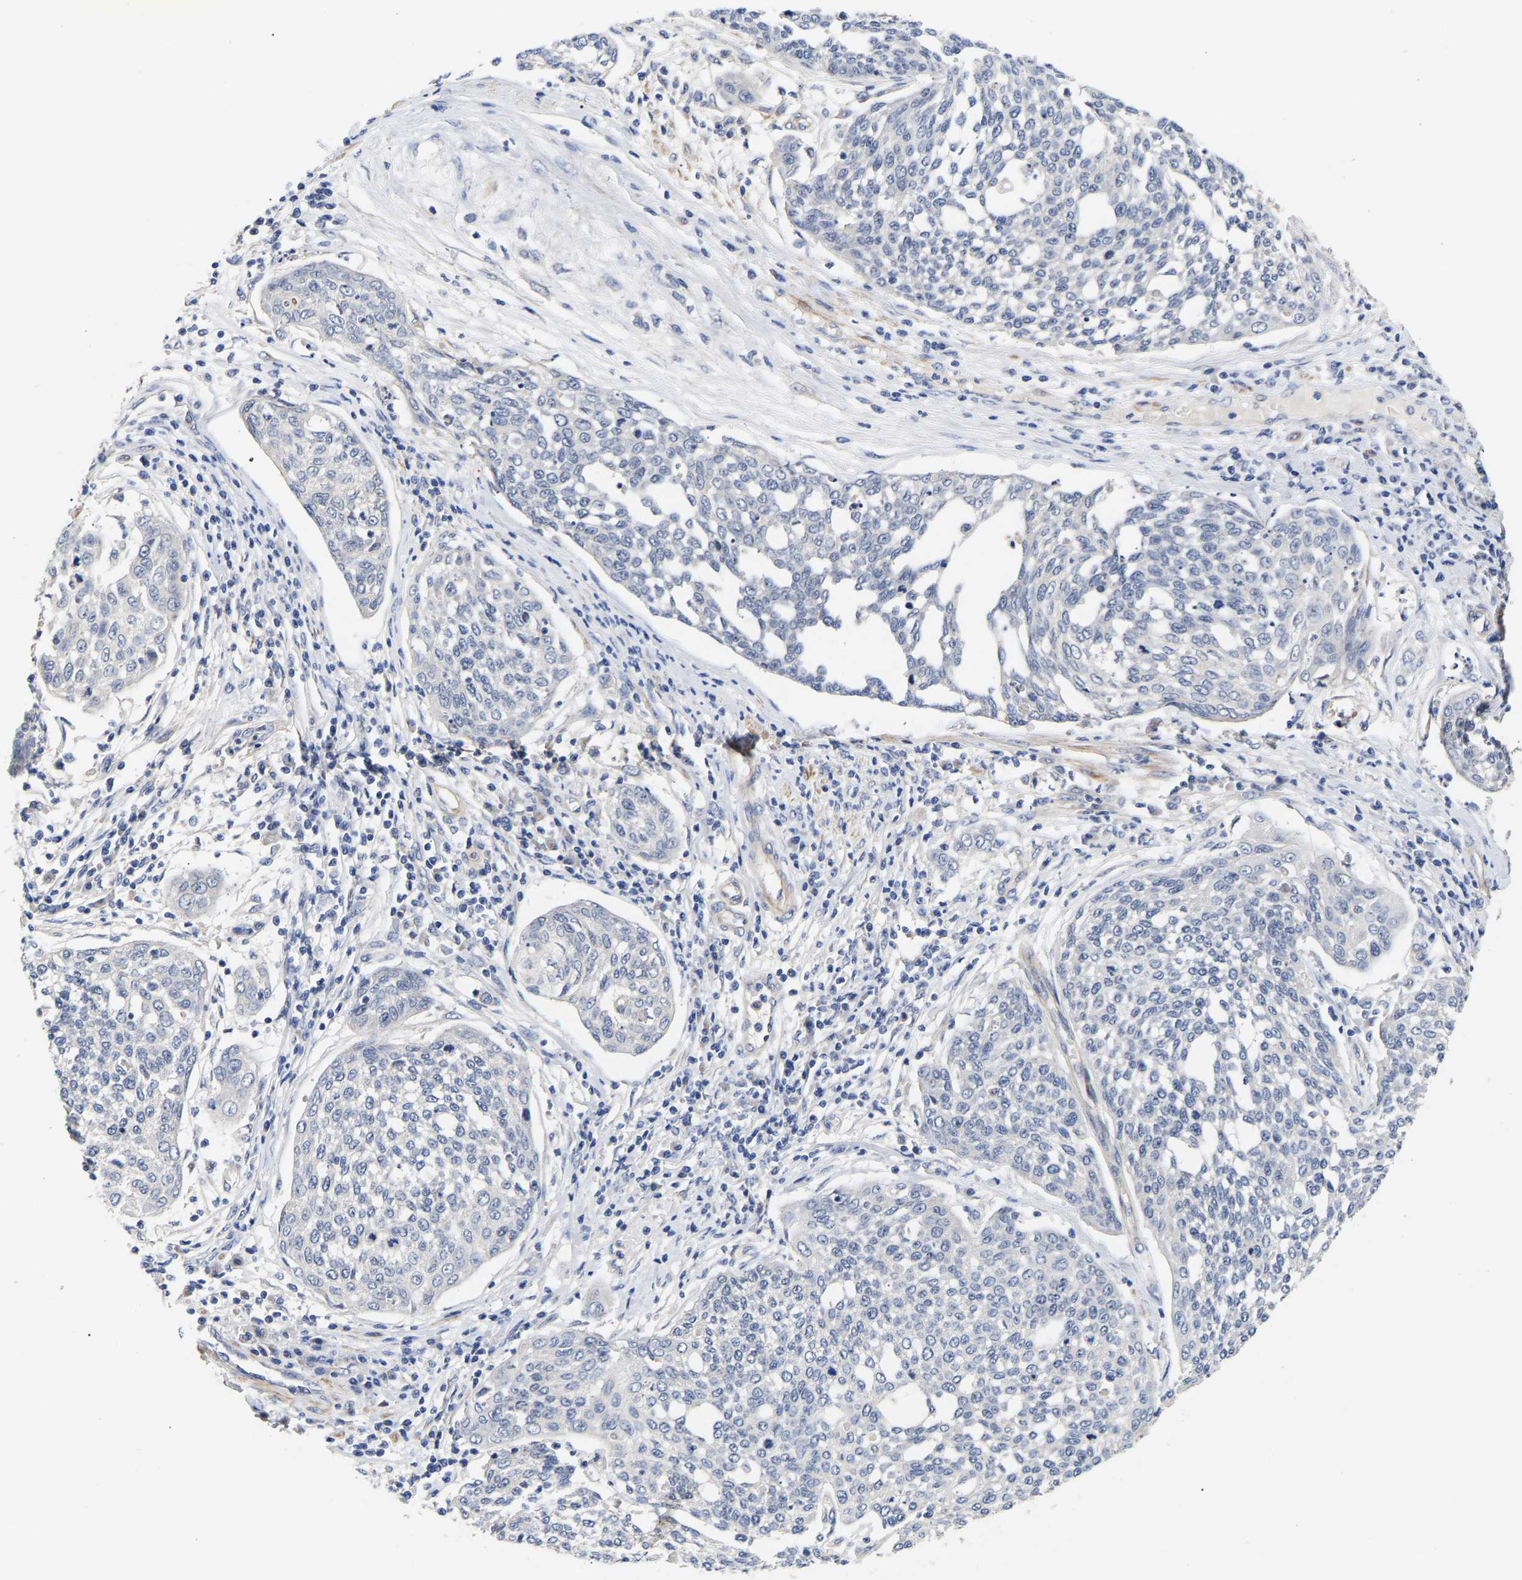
{"staining": {"intensity": "negative", "quantity": "none", "location": "none"}, "tissue": "cervical cancer", "cell_type": "Tumor cells", "image_type": "cancer", "snomed": [{"axis": "morphology", "description": "Squamous cell carcinoma, NOS"}, {"axis": "topography", "description": "Cervix"}], "caption": "Immunohistochemical staining of human cervical squamous cell carcinoma demonstrates no significant staining in tumor cells. (DAB immunohistochemistry (IHC) with hematoxylin counter stain).", "gene": "KASH5", "patient": {"sex": "female", "age": 34}}